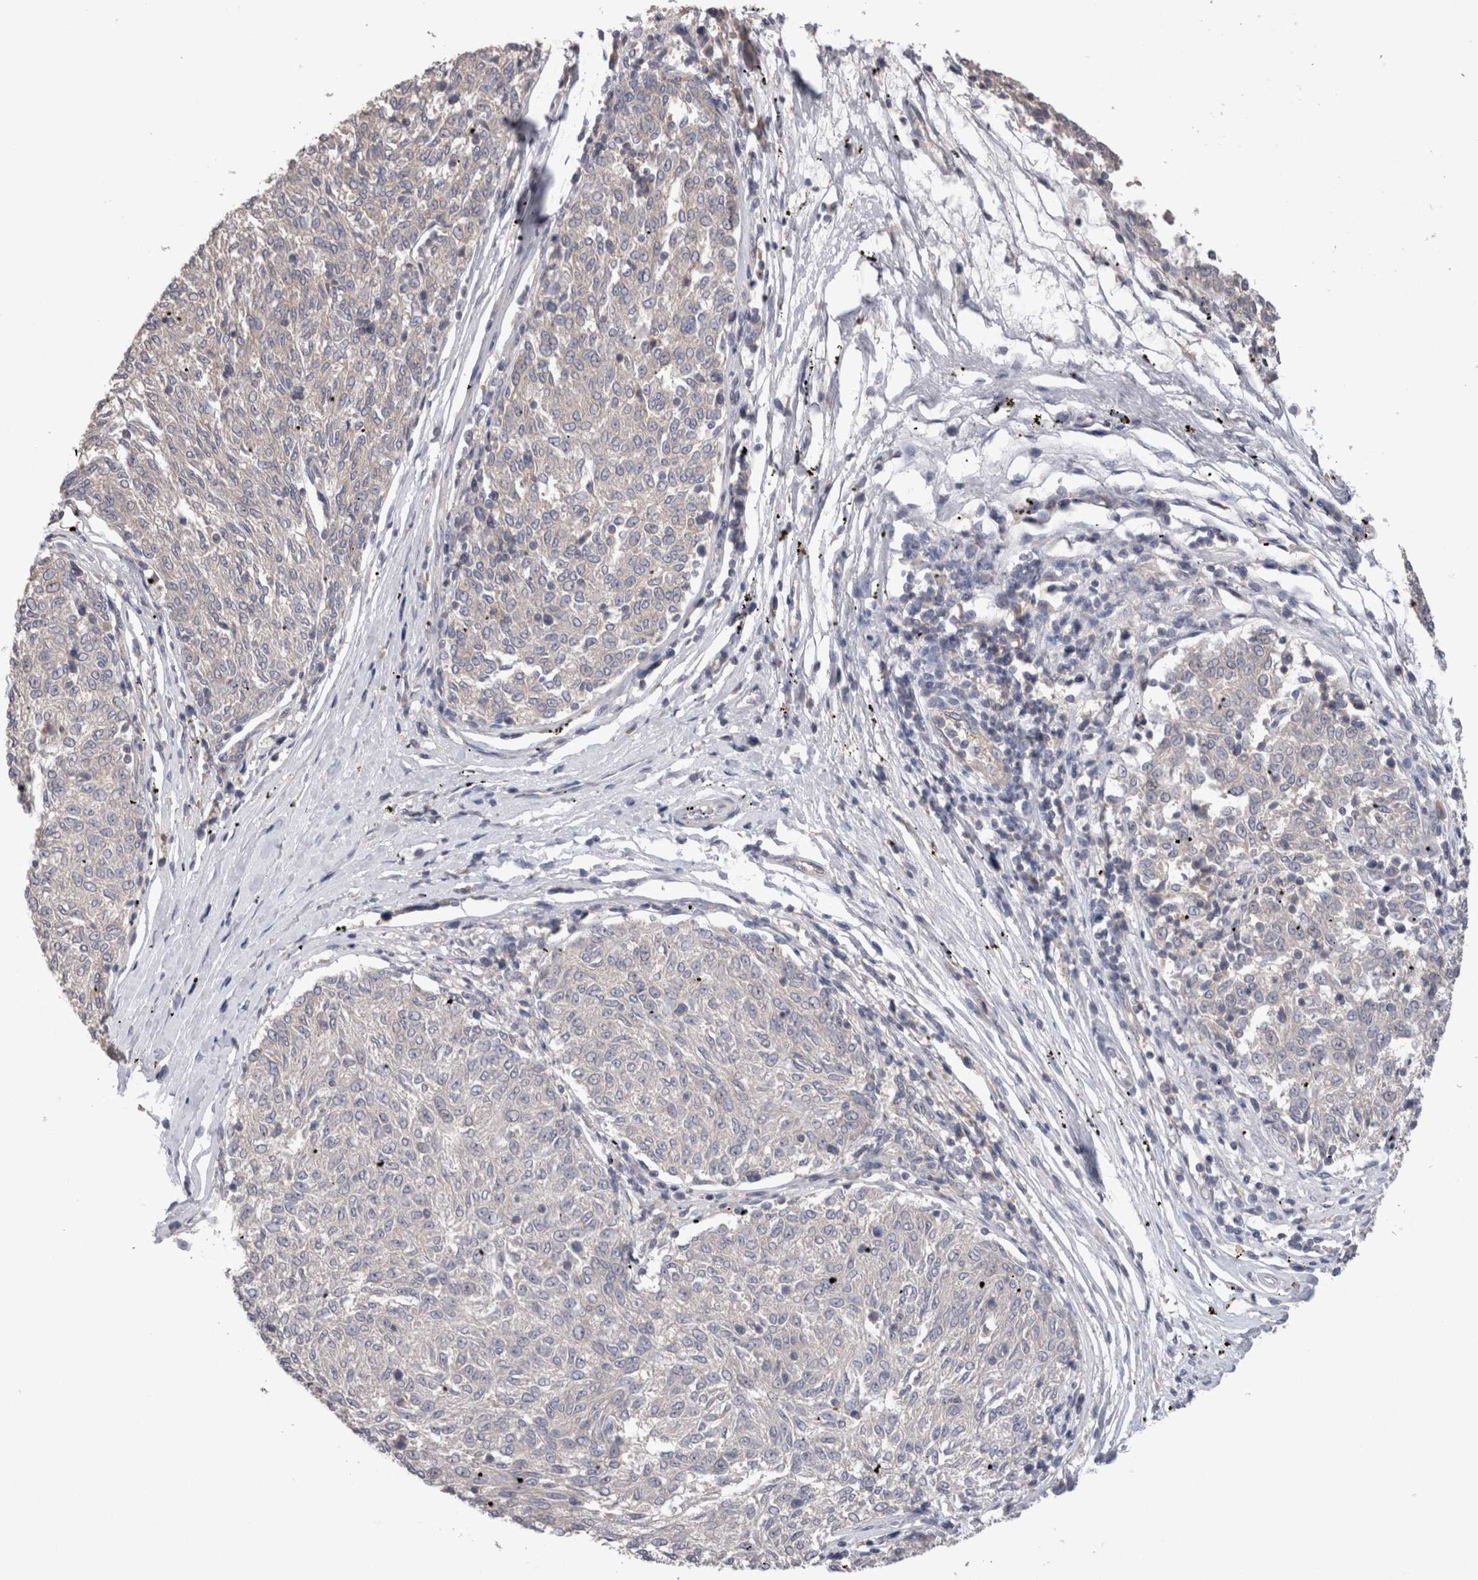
{"staining": {"intensity": "negative", "quantity": "none", "location": "none"}, "tissue": "melanoma", "cell_type": "Tumor cells", "image_type": "cancer", "snomed": [{"axis": "morphology", "description": "Malignant melanoma, NOS"}, {"axis": "topography", "description": "Skin"}], "caption": "Protein analysis of melanoma displays no significant positivity in tumor cells.", "gene": "OTOR", "patient": {"sex": "female", "age": 72}}